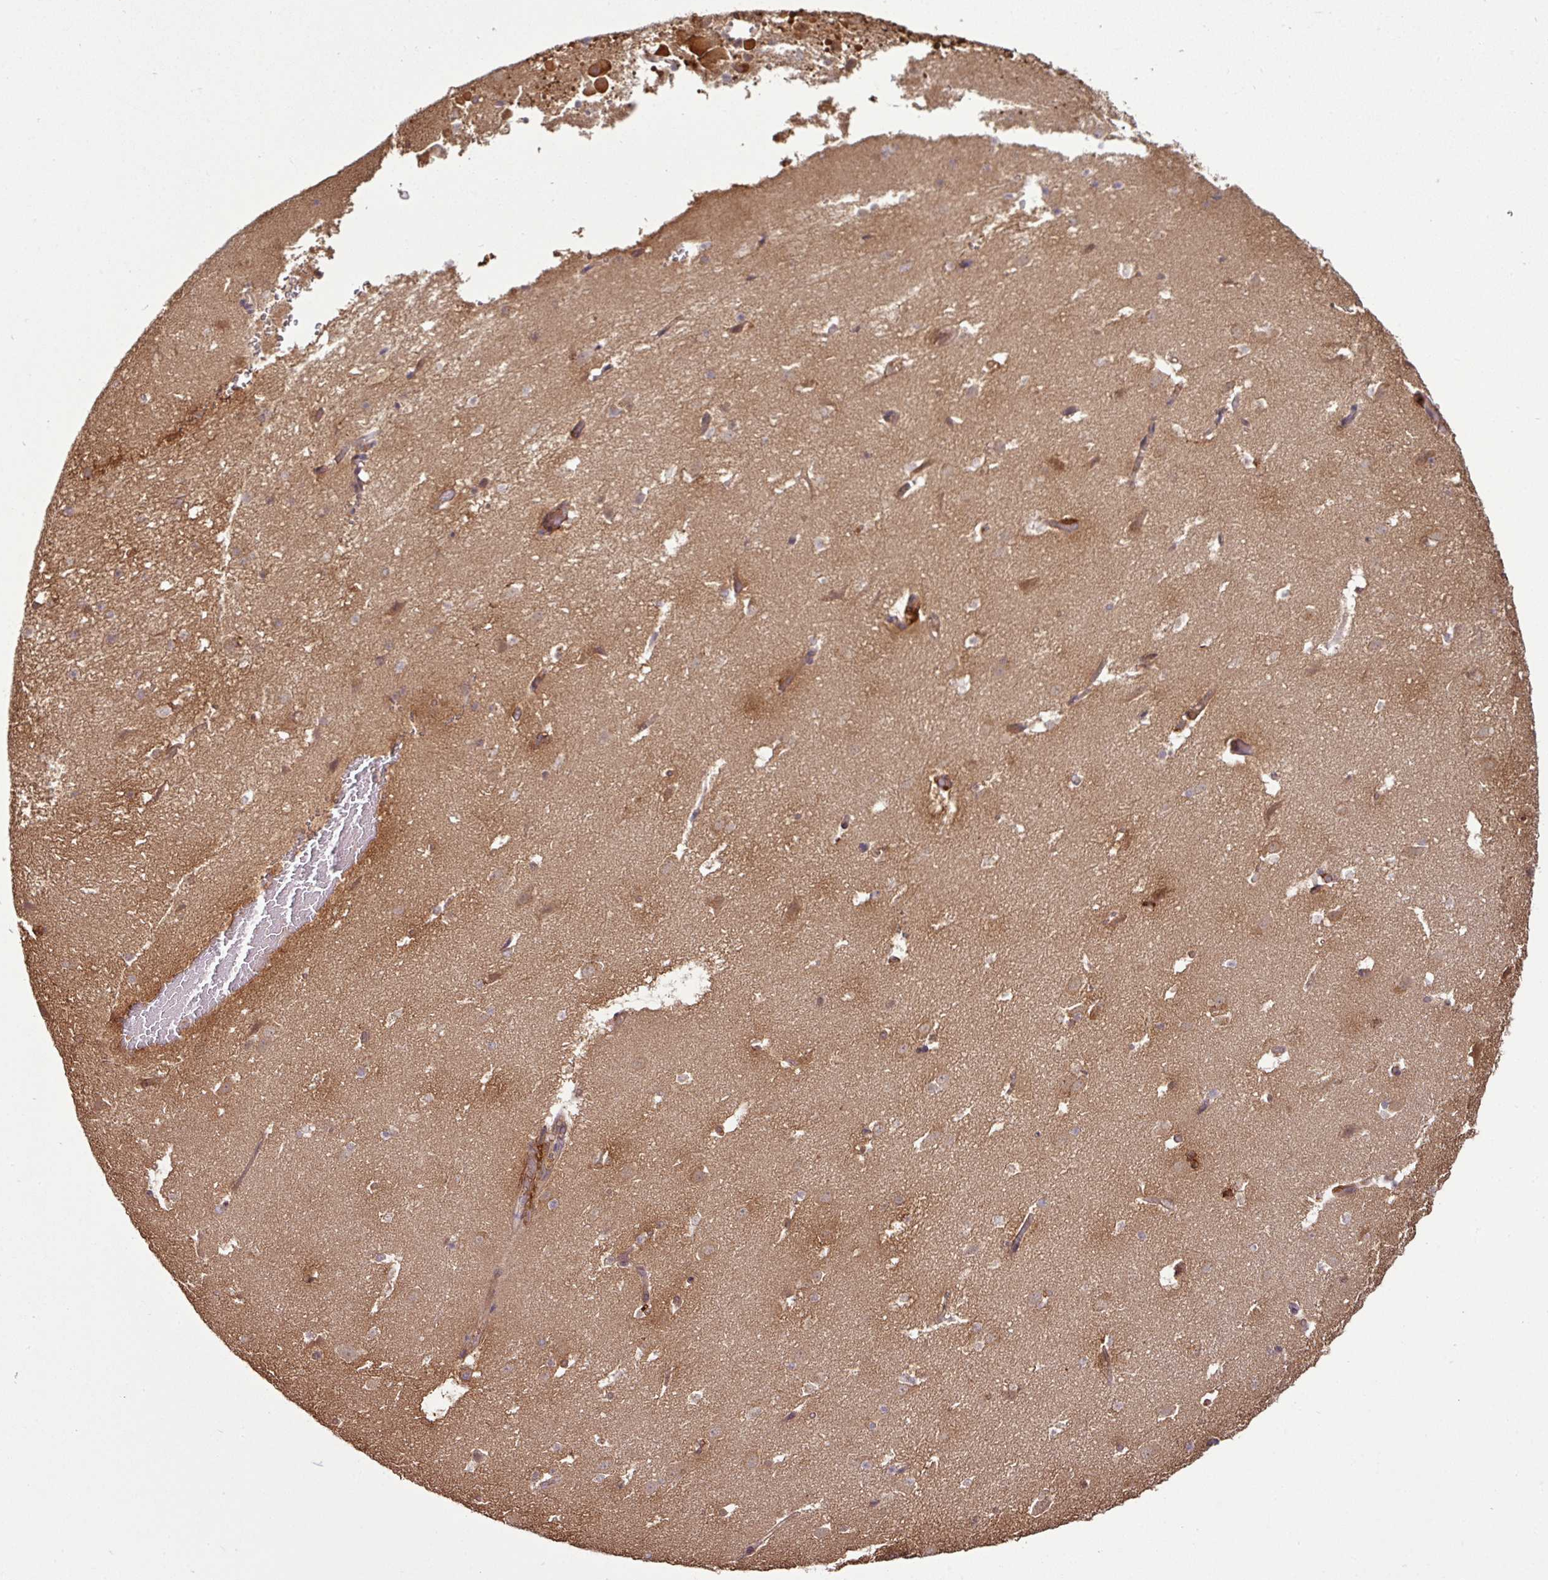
{"staining": {"intensity": "moderate", "quantity": "<25%", "location": "cytoplasmic/membranous"}, "tissue": "caudate", "cell_type": "Glial cells", "image_type": "normal", "snomed": [{"axis": "morphology", "description": "Normal tissue, NOS"}, {"axis": "topography", "description": "Lateral ventricle wall"}], "caption": "Caudate stained with DAB (3,3'-diaminobenzidine) IHC displays low levels of moderate cytoplasmic/membranous expression in about <25% of glial cells. (Stains: DAB (3,3'-diaminobenzidine) in brown, nuclei in blue, Microscopy: brightfield microscopy at high magnification).", "gene": "GNPDA1", "patient": {"sex": "male", "age": 37}}